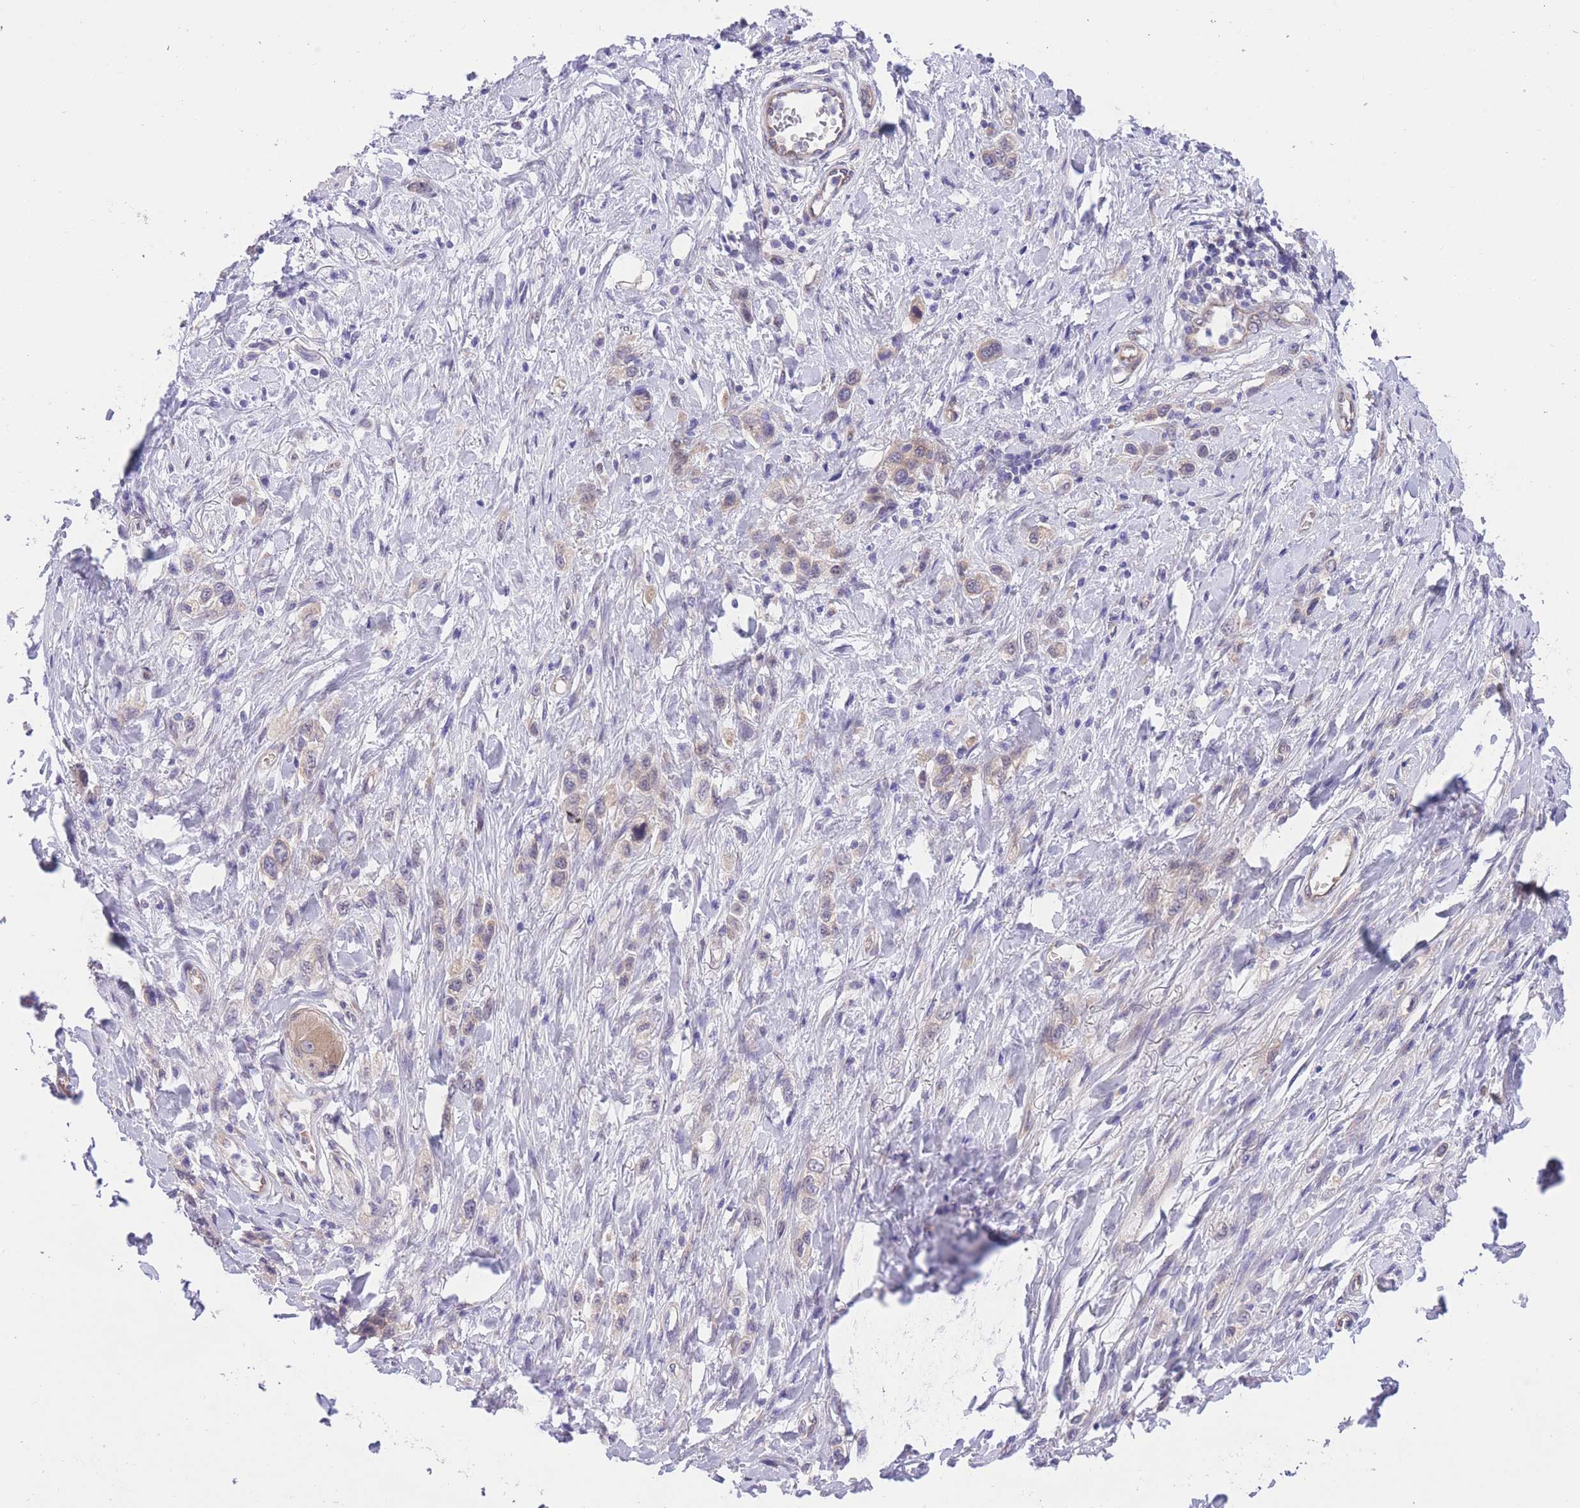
{"staining": {"intensity": "weak", "quantity": "<25%", "location": "cytoplasmic/membranous"}, "tissue": "stomach cancer", "cell_type": "Tumor cells", "image_type": "cancer", "snomed": [{"axis": "morphology", "description": "Adenocarcinoma, NOS"}, {"axis": "topography", "description": "Stomach"}], "caption": "Immunohistochemical staining of human stomach adenocarcinoma demonstrates no significant positivity in tumor cells.", "gene": "WWOX", "patient": {"sex": "female", "age": 65}}